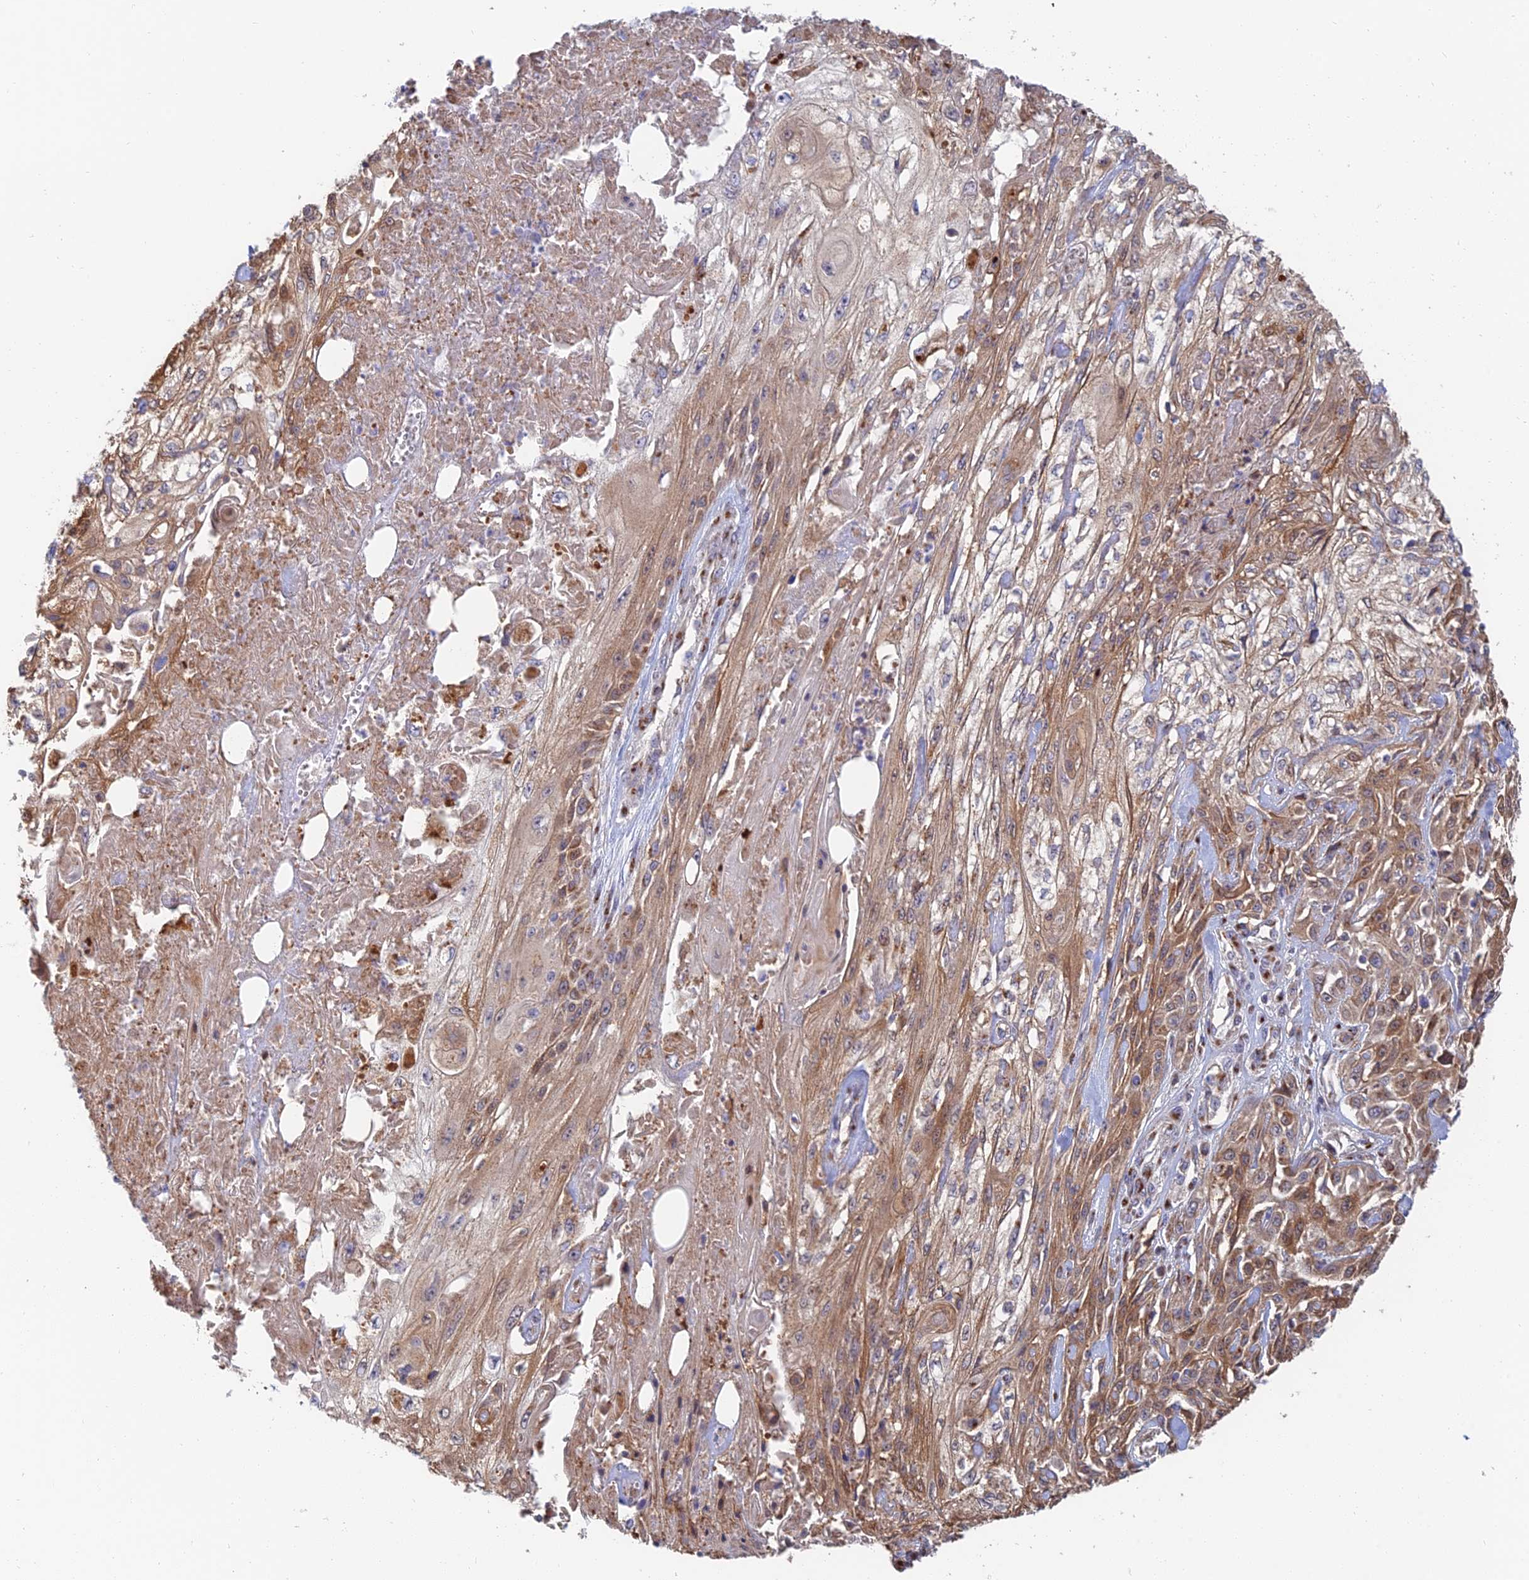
{"staining": {"intensity": "moderate", "quantity": ">75%", "location": "cytoplasmic/membranous"}, "tissue": "skin cancer", "cell_type": "Tumor cells", "image_type": "cancer", "snomed": [{"axis": "morphology", "description": "Squamous cell carcinoma, NOS"}, {"axis": "morphology", "description": "Squamous cell carcinoma, metastatic, NOS"}, {"axis": "topography", "description": "Skin"}, {"axis": "topography", "description": "Lymph node"}], "caption": "Immunohistochemical staining of skin squamous cell carcinoma displays medium levels of moderate cytoplasmic/membranous expression in about >75% of tumor cells.", "gene": "HS2ST1", "patient": {"sex": "male", "age": 75}}